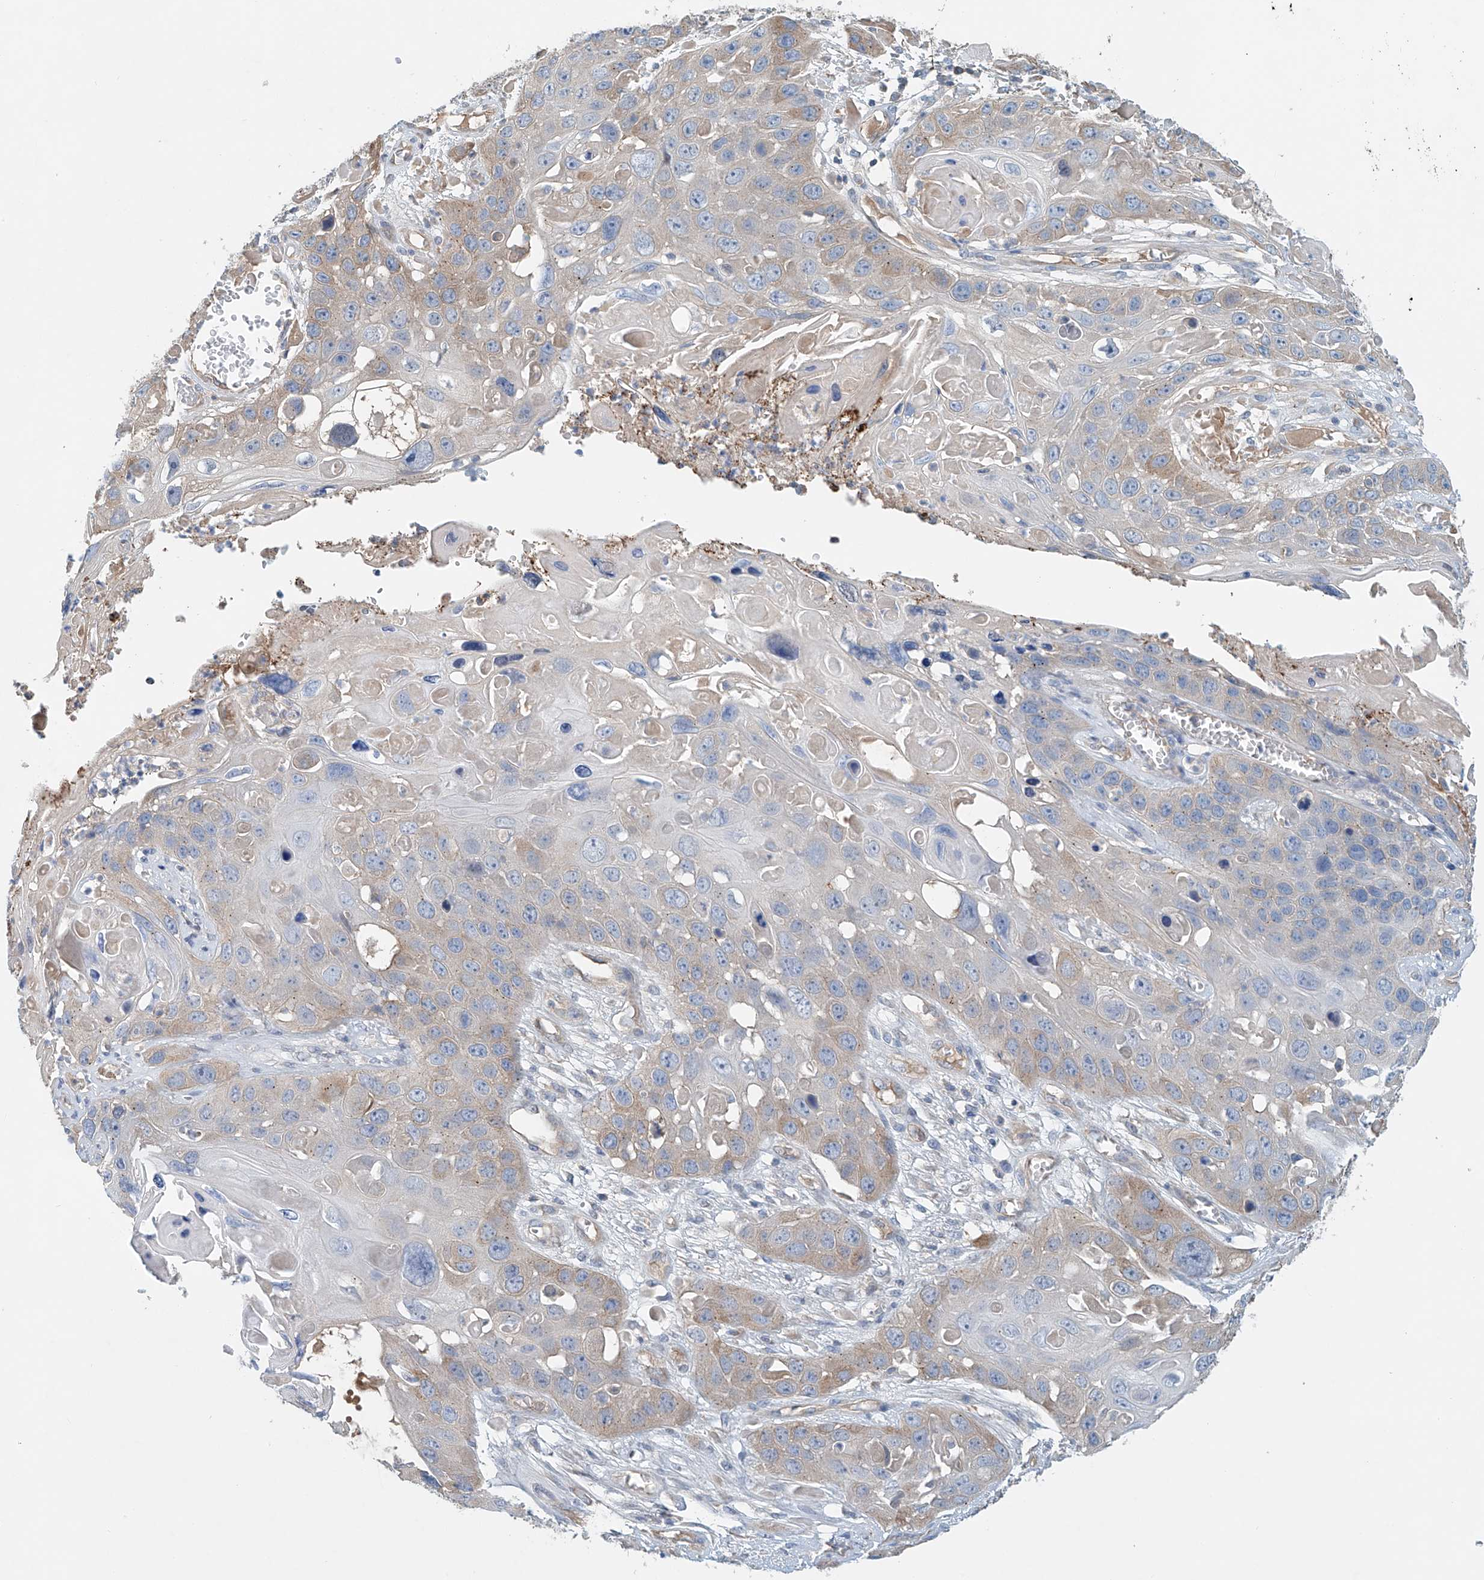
{"staining": {"intensity": "weak", "quantity": "25%-75%", "location": "cytoplasmic/membranous"}, "tissue": "skin cancer", "cell_type": "Tumor cells", "image_type": "cancer", "snomed": [{"axis": "morphology", "description": "Squamous cell carcinoma, NOS"}, {"axis": "topography", "description": "Skin"}], "caption": "IHC histopathology image of neoplastic tissue: human skin squamous cell carcinoma stained using immunohistochemistry exhibits low levels of weak protein expression localized specifically in the cytoplasmic/membranous of tumor cells, appearing as a cytoplasmic/membranous brown color.", "gene": "FRYL", "patient": {"sex": "male", "age": 55}}